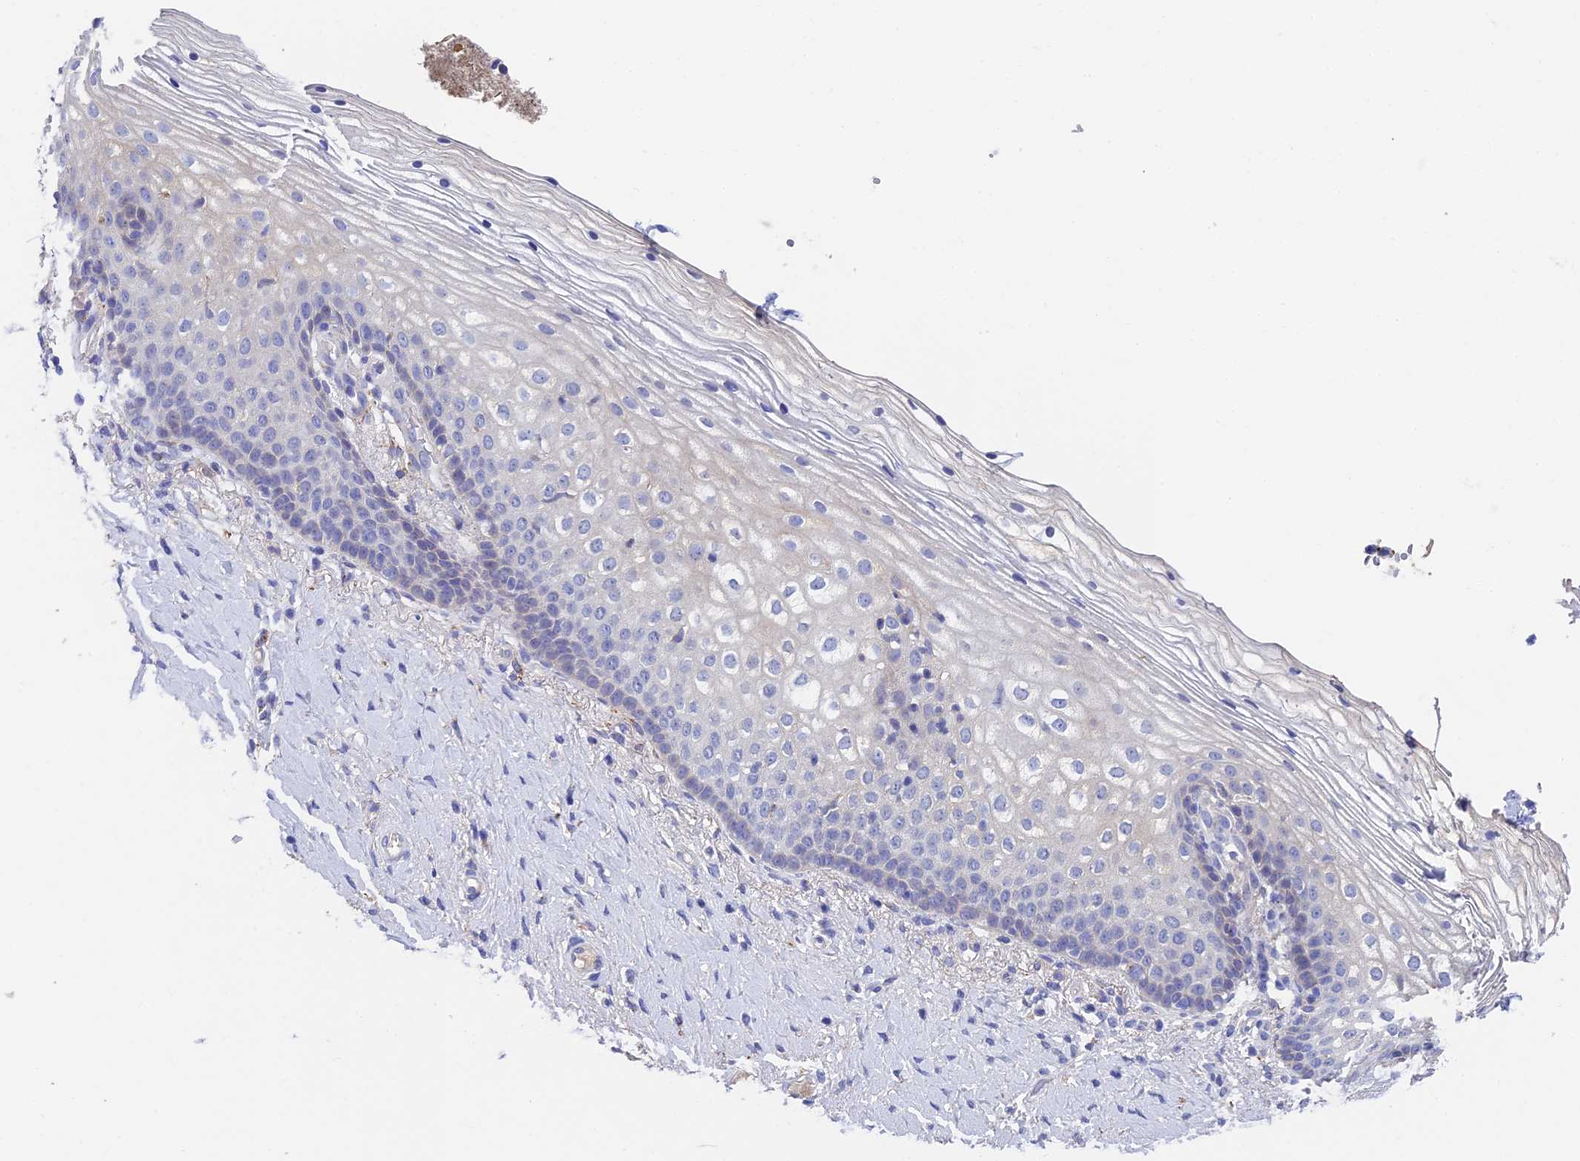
{"staining": {"intensity": "negative", "quantity": "none", "location": "none"}, "tissue": "vagina", "cell_type": "Squamous epithelial cells", "image_type": "normal", "snomed": [{"axis": "morphology", "description": "Normal tissue, NOS"}, {"axis": "topography", "description": "Vagina"}], "caption": "Vagina stained for a protein using IHC reveals no staining squamous epithelial cells.", "gene": "ADAMTS13", "patient": {"sex": "female", "age": 60}}